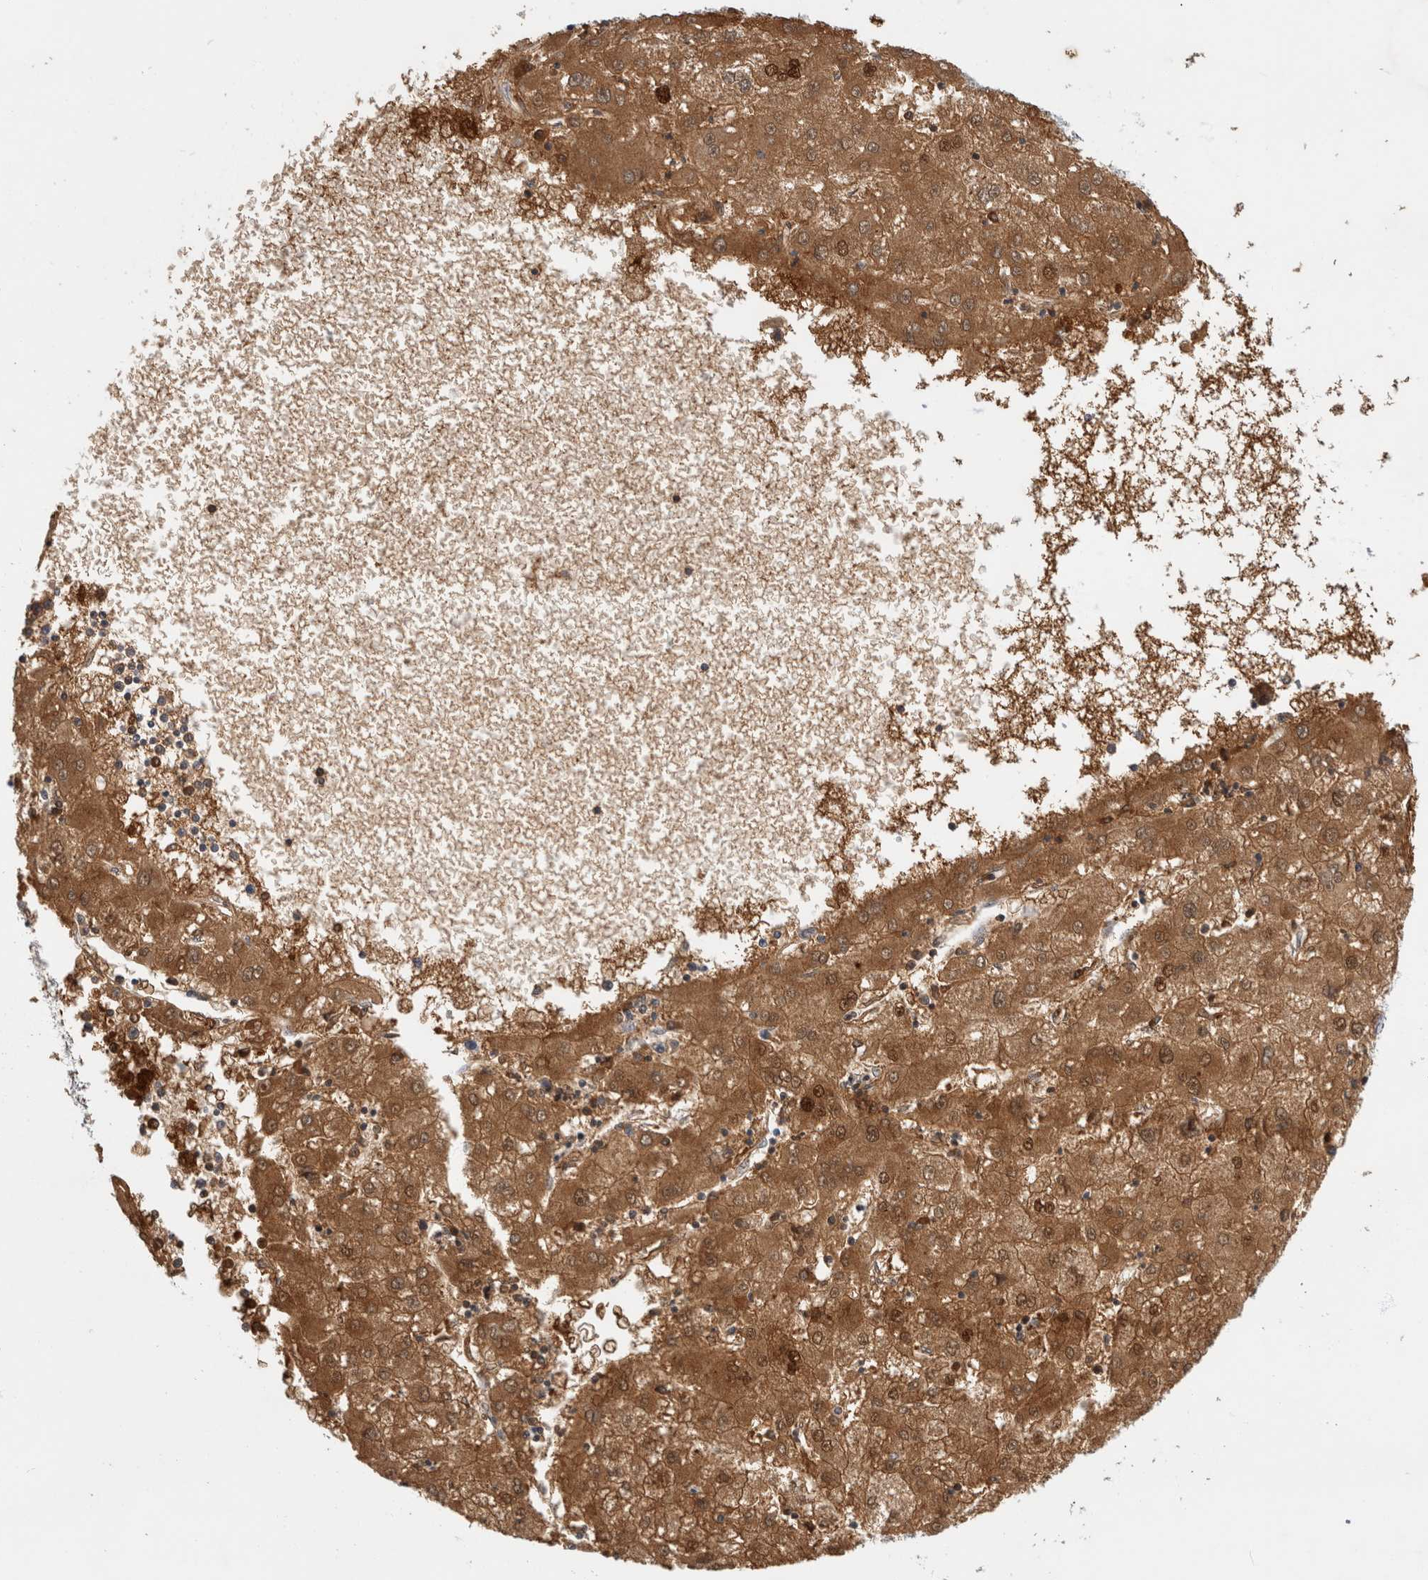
{"staining": {"intensity": "moderate", "quantity": ">75%", "location": "cytoplasmic/membranous"}, "tissue": "liver cancer", "cell_type": "Tumor cells", "image_type": "cancer", "snomed": [{"axis": "morphology", "description": "Carcinoma, Hepatocellular, NOS"}, {"axis": "topography", "description": "Liver"}], "caption": "A brown stain highlights moderate cytoplasmic/membranous positivity of a protein in human hepatocellular carcinoma (liver) tumor cells.", "gene": "PGM1", "patient": {"sex": "male", "age": 72}}